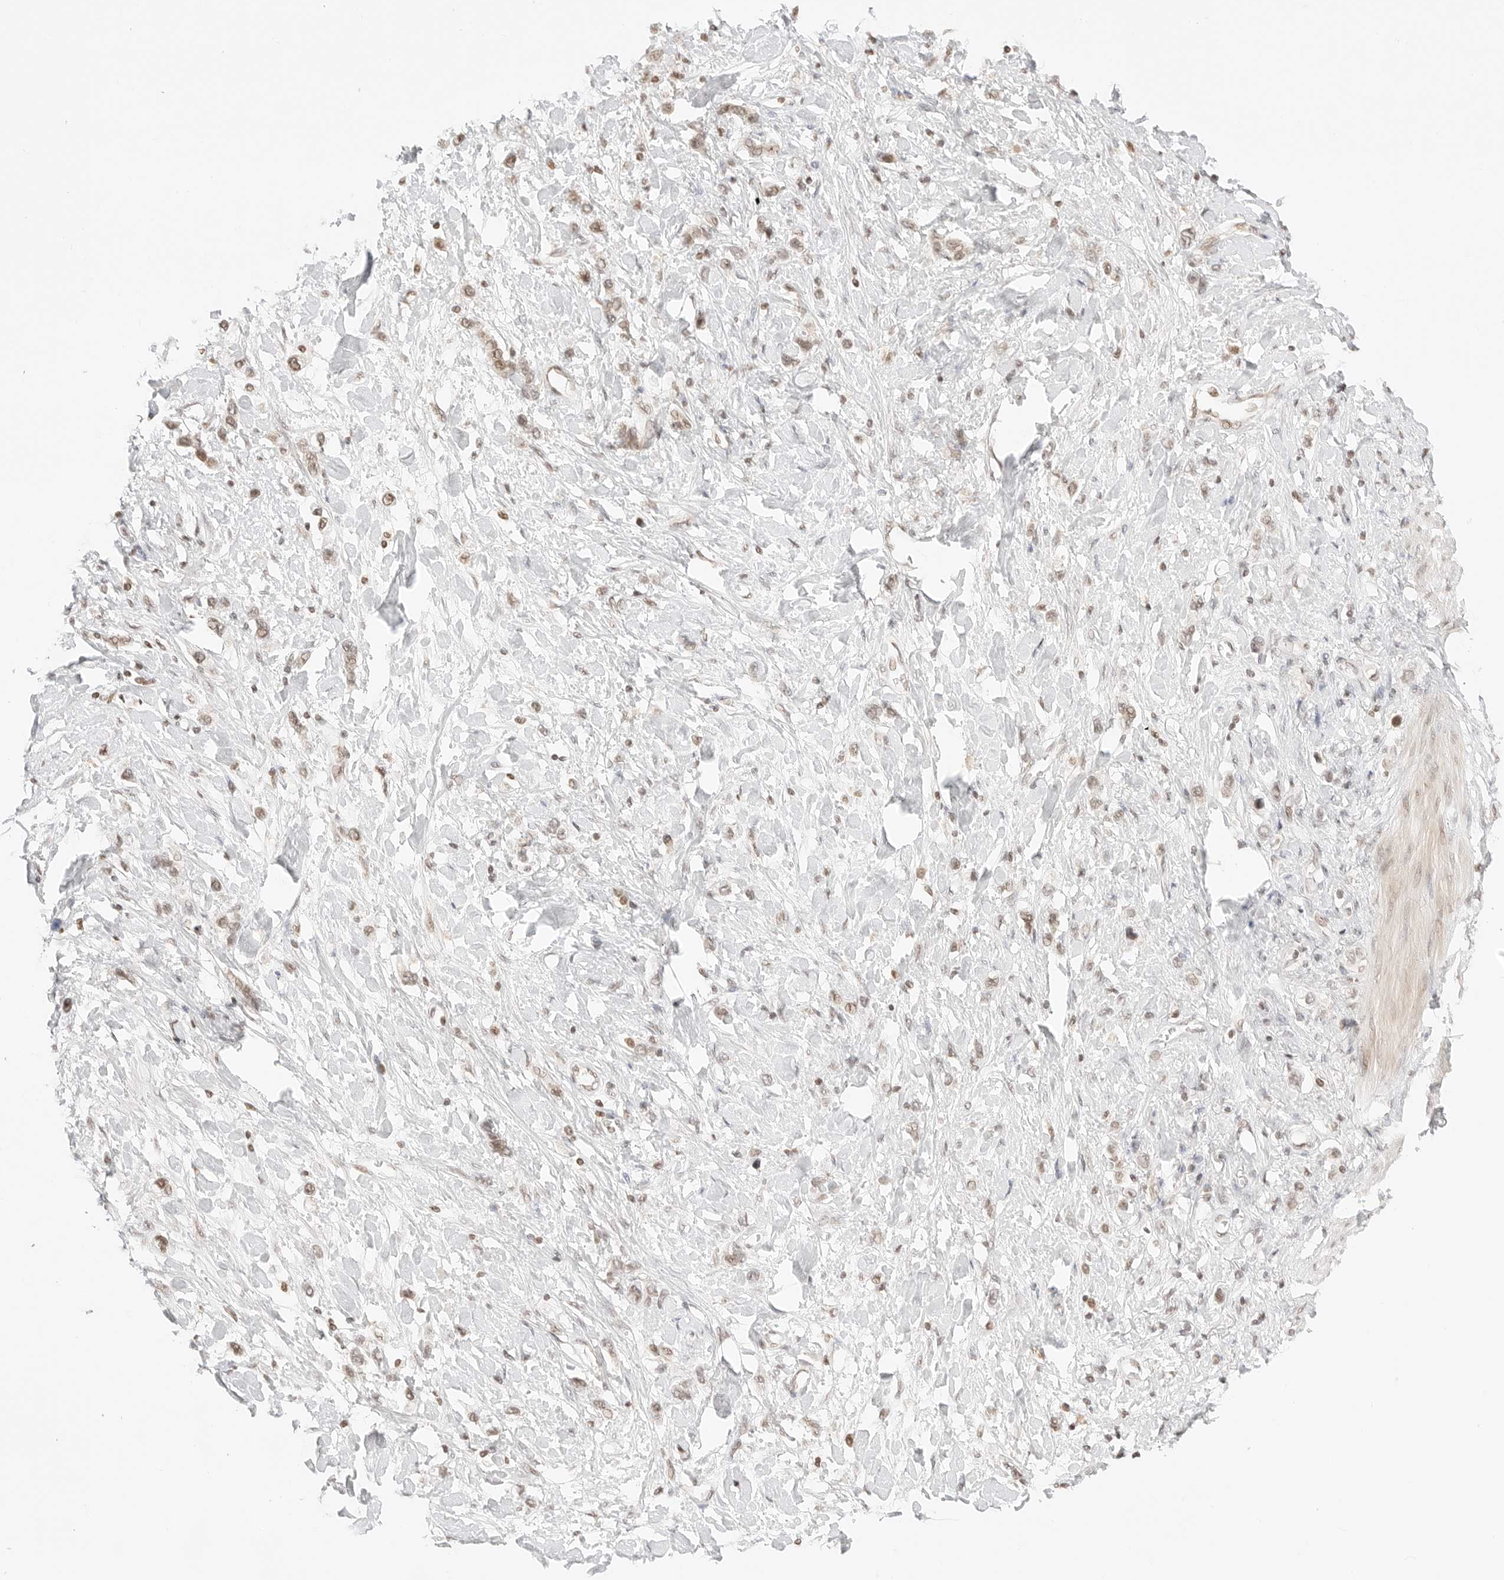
{"staining": {"intensity": "weak", "quantity": ">75%", "location": "nuclear"}, "tissue": "stomach cancer", "cell_type": "Tumor cells", "image_type": "cancer", "snomed": [{"axis": "morphology", "description": "Adenocarcinoma, NOS"}, {"axis": "topography", "description": "Stomach"}], "caption": "High-magnification brightfield microscopy of adenocarcinoma (stomach) stained with DAB (3,3'-diaminobenzidine) (brown) and counterstained with hematoxylin (blue). tumor cells exhibit weak nuclear expression is identified in about>75% of cells.", "gene": "RPS6KL1", "patient": {"sex": "female", "age": 65}}